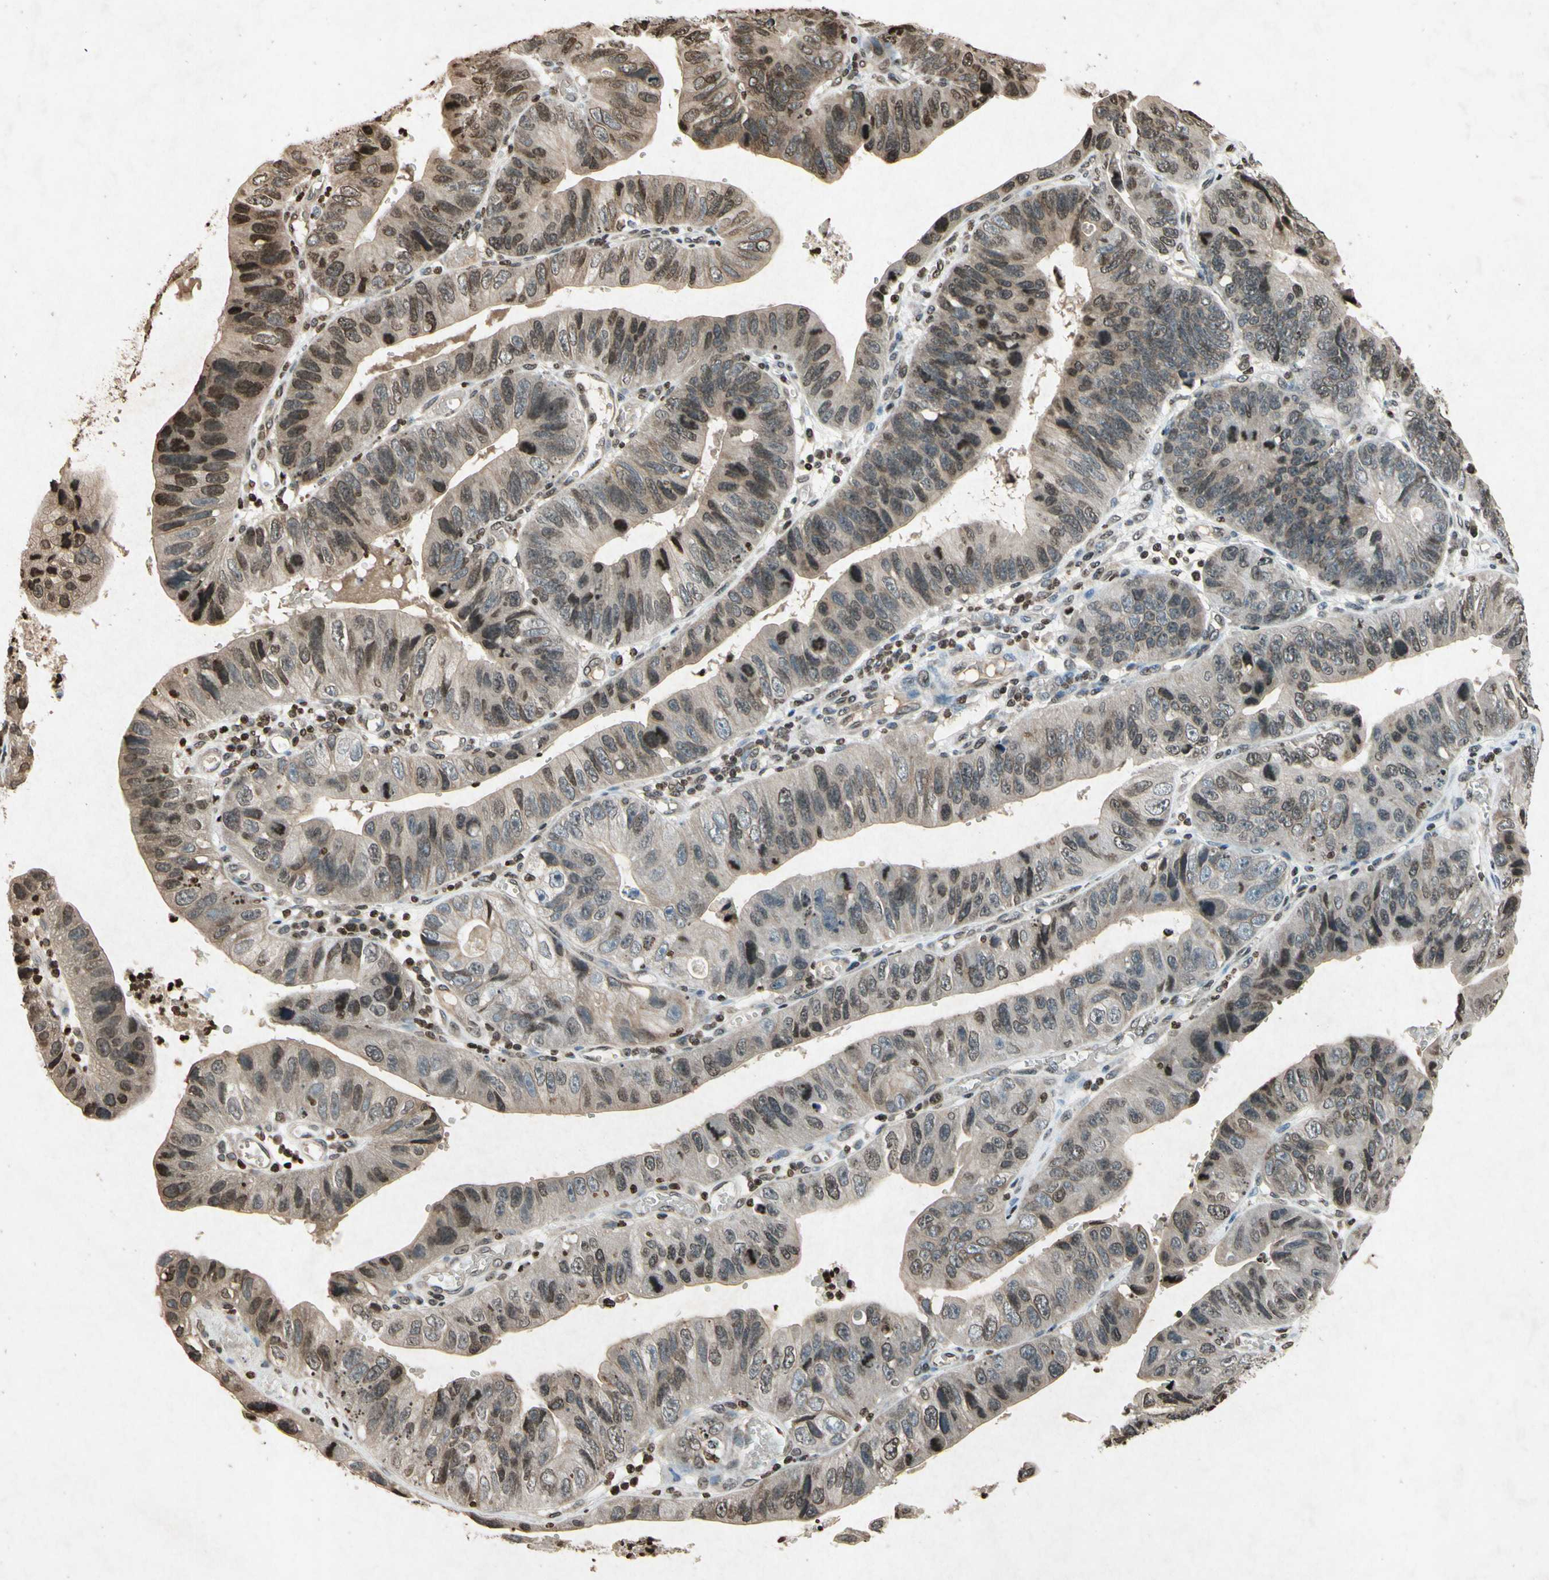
{"staining": {"intensity": "weak", "quantity": "25%-75%", "location": "nuclear"}, "tissue": "stomach cancer", "cell_type": "Tumor cells", "image_type": "cancer", "snomed": [{"axis": "morphology", "description": "Adenocarcinoma, NOS"}, {"axis": "topography", "description": "Stomach"}], "caption": "Weak nuclear protein positivity is appreciated in about 25%-75% of tumor cells in stomach cancer. (Brightfield microscopy of DAB IHC at high magnification).", "gene": "HOXB3", "patient": {"sex": "male", "age": 59}}